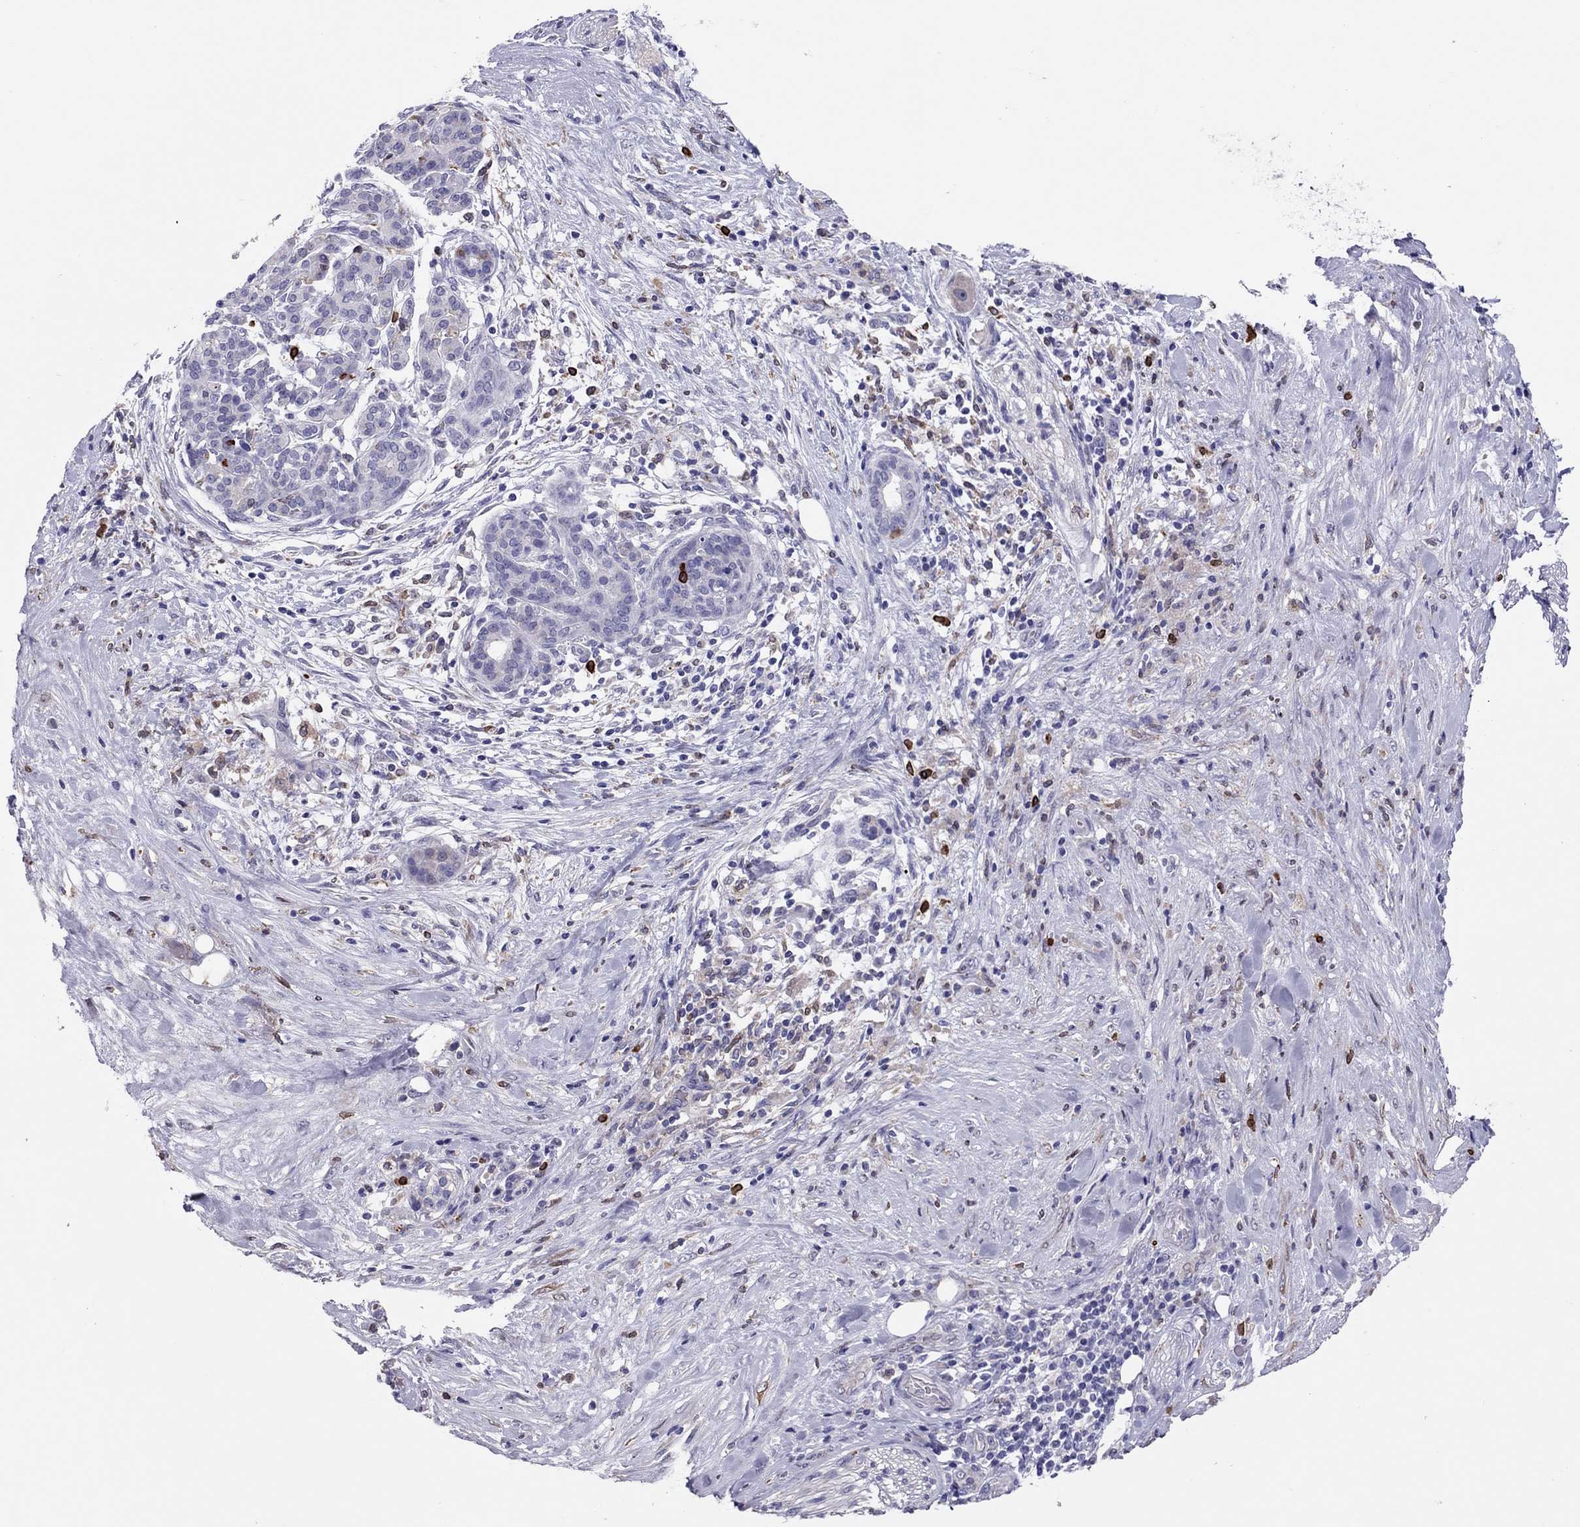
{"staining": {"intensity": "negative", "quantity": "none", "location": "none"}, "tissue": "pancreatic cancer", "cell_type": "Tumor cells", "image_type": "cancer", "snomed": [{"axis": "morphology", "description": "Adenocarcinoma, NOS"}, {"axis": "topography", "description": "Pancreas"}], "caption": "Immunohistochemistry (IHC) photomicrograph of pancreatic cancer (adenocarcinoma) stained for a protein (brown), which shows no staining in tumor cells.", "gene": "ADORA2A", "patient": {"sex": "male", "age": 44}}